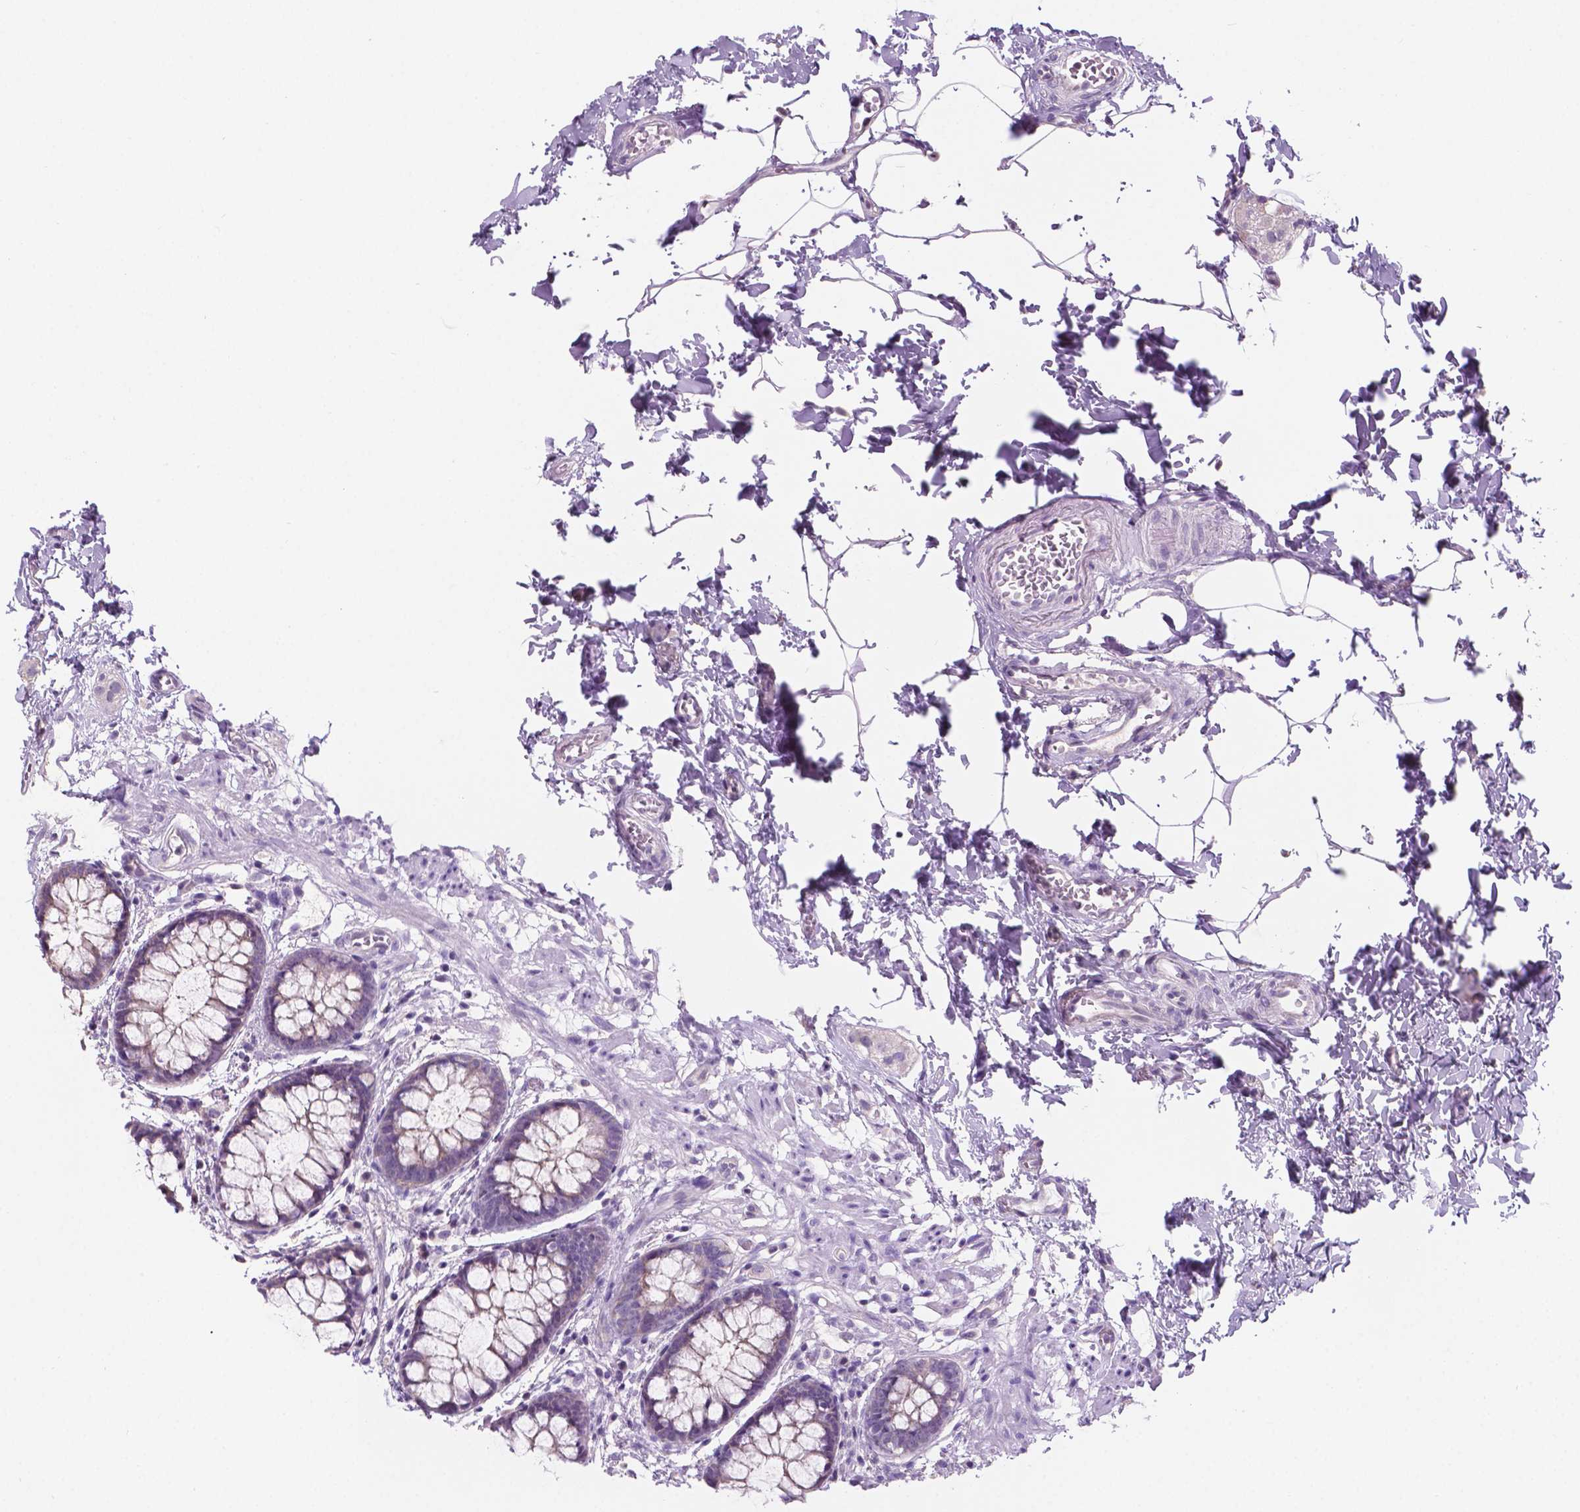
{"staining": {"intensity": "negative", "quantity": "none", "location": "none"}, "tissue": "rectum", "cell_type": "Glandular cells", "image_type": "normal", "snomed": [{"axis": "morphology", "description": "Normal tissue, NOS"}, {"axis": "topography", "description": "Rectum"}], "caption": "This is an immunohistochemistry (IHC) micrograph of normal rectum. There is no staining in glandular cells.", "gene": "SBSN", "patient": {"sex": "female", "age": 62}}